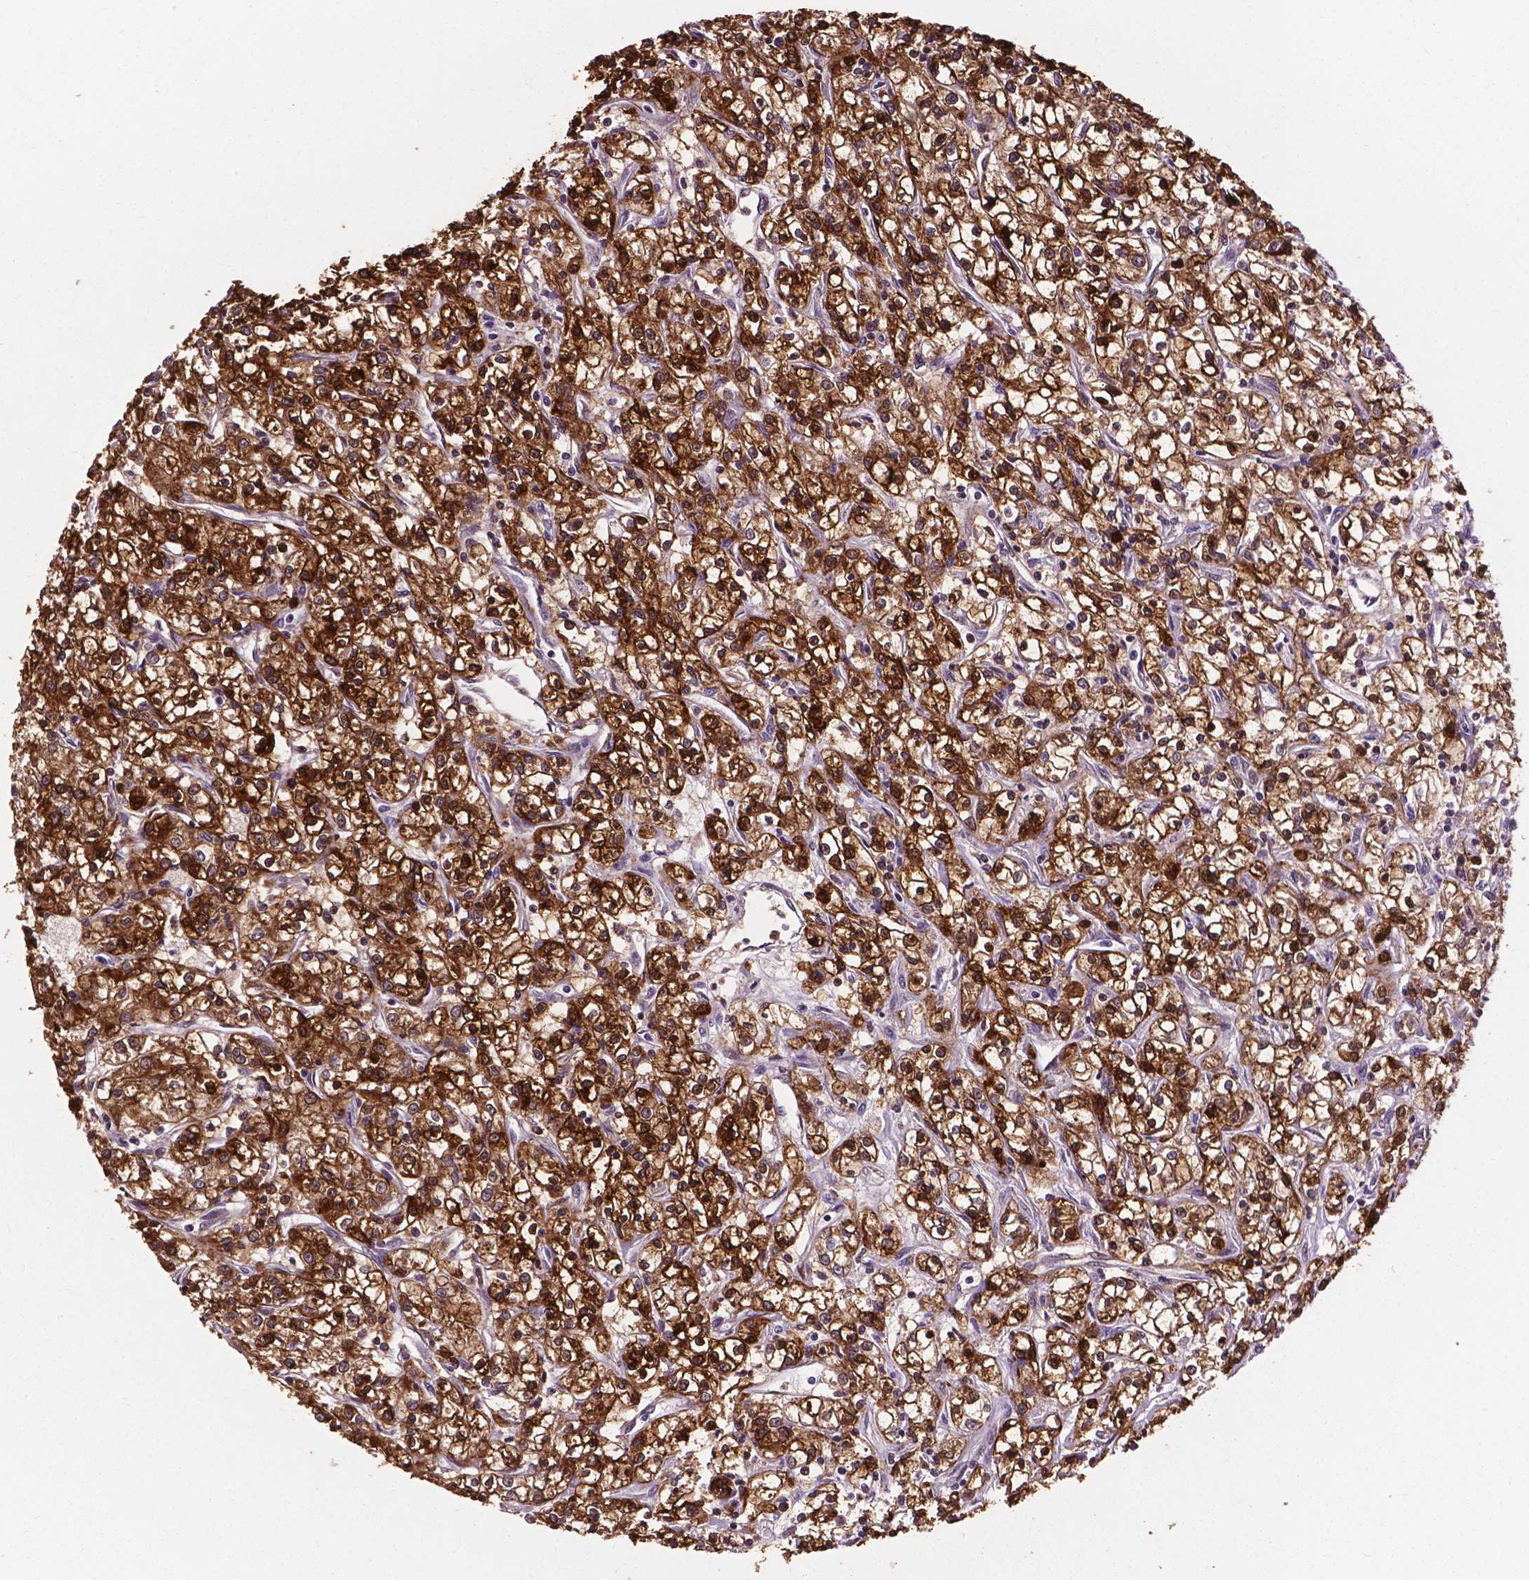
{"staining": {"intensity": "strong", "quantity": ">75%", "location": "cytoplasmic/membranous"}, "tissue": "renal cancer", "cell_type": "Tumor cells", "image_type": "cancer", "snomed": [{"axis": "morphology", "description": "Adenocarcinoma, NOS"}, {"axis": "topography", "description": "Kidney"}], "caption": "Approximately >75% of tumor cells in human renal cancer (adenocarcinoma) demonstrate strong cytoplasmic/membranous protein staining as visualized by brown immunohistochemical staining.", "gene": "SMAD3", "patient": {"sex": "female", "age": 59}}